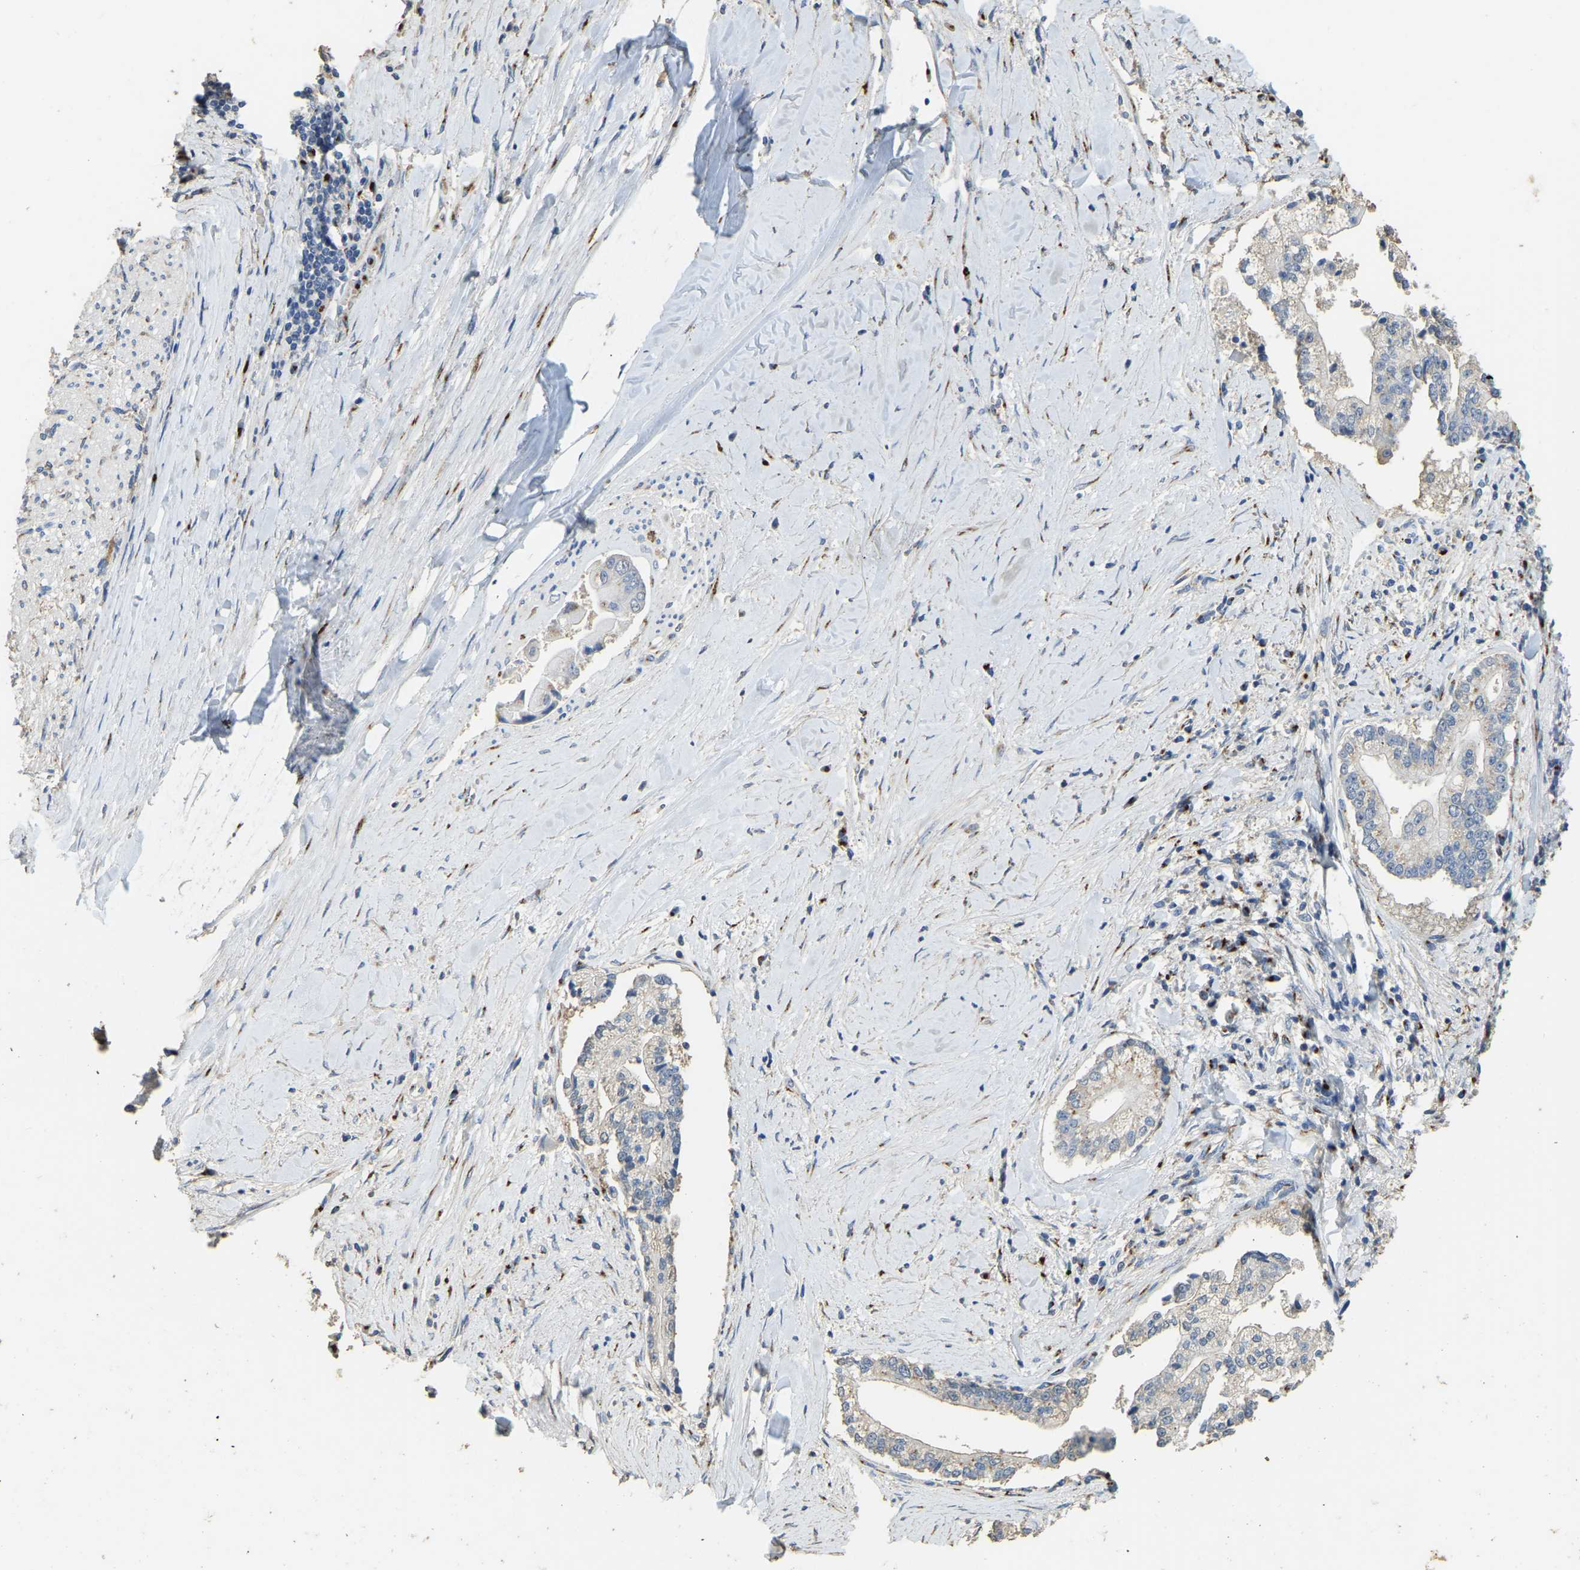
{"staining": {"intensity": "moderate", "quantity": "<25%", "location": "cytoplasmic/membranous"}, "tissue": "liver cancer", "cell_type": "Tumor cells", "image_type": "cancer", "snomed": [{"axis": "morphology", "description": "Cholangiocarcinoma"}, {"axis": "topography", "description": "Liver"}], "caption": "The immunohistochemical stain labels moderate cytoplasmic/membranous staining in tumor cells of liver cholangiocarcinoma tissue.", "gene": "FAM174A", "patient": {"sex": "male", "age": 50}}